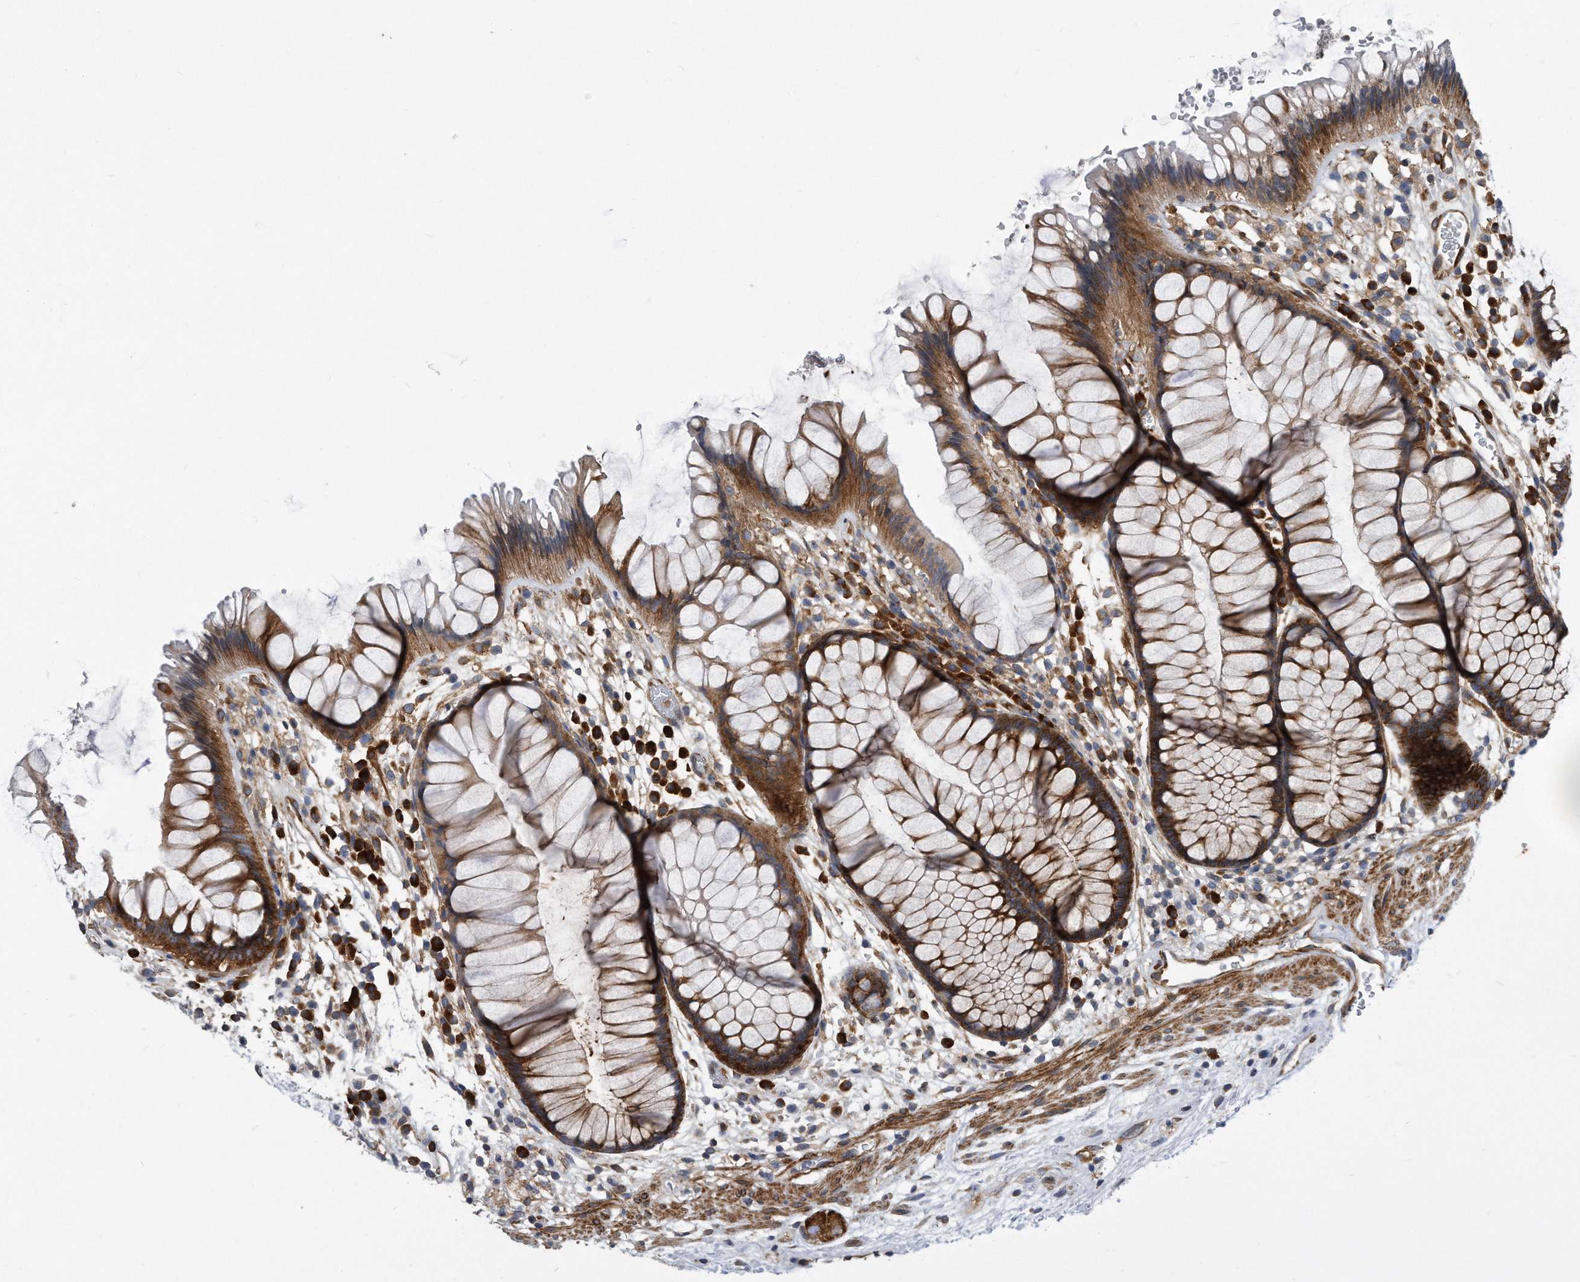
{"staining": {"intensity": "strong", "quantity": ">75%", "location": "cytoplasmic/membranous"}, "tissue": "rectum", "cell_type": "Glandular cells", "image_type": "normal", "snomed": [{"axis": "morphology", "description": "Normal tissue, NOS"}, {"axis": "topography", "description": "Rectum"}], "caption": "Rectum stained for a protein (brown) demonstrates strong cytoplasmic/membranous positive staining in about >75% of glandular cells.", "gene": "EIF2B4", "patient": {"sex": "male", "age": 51}}